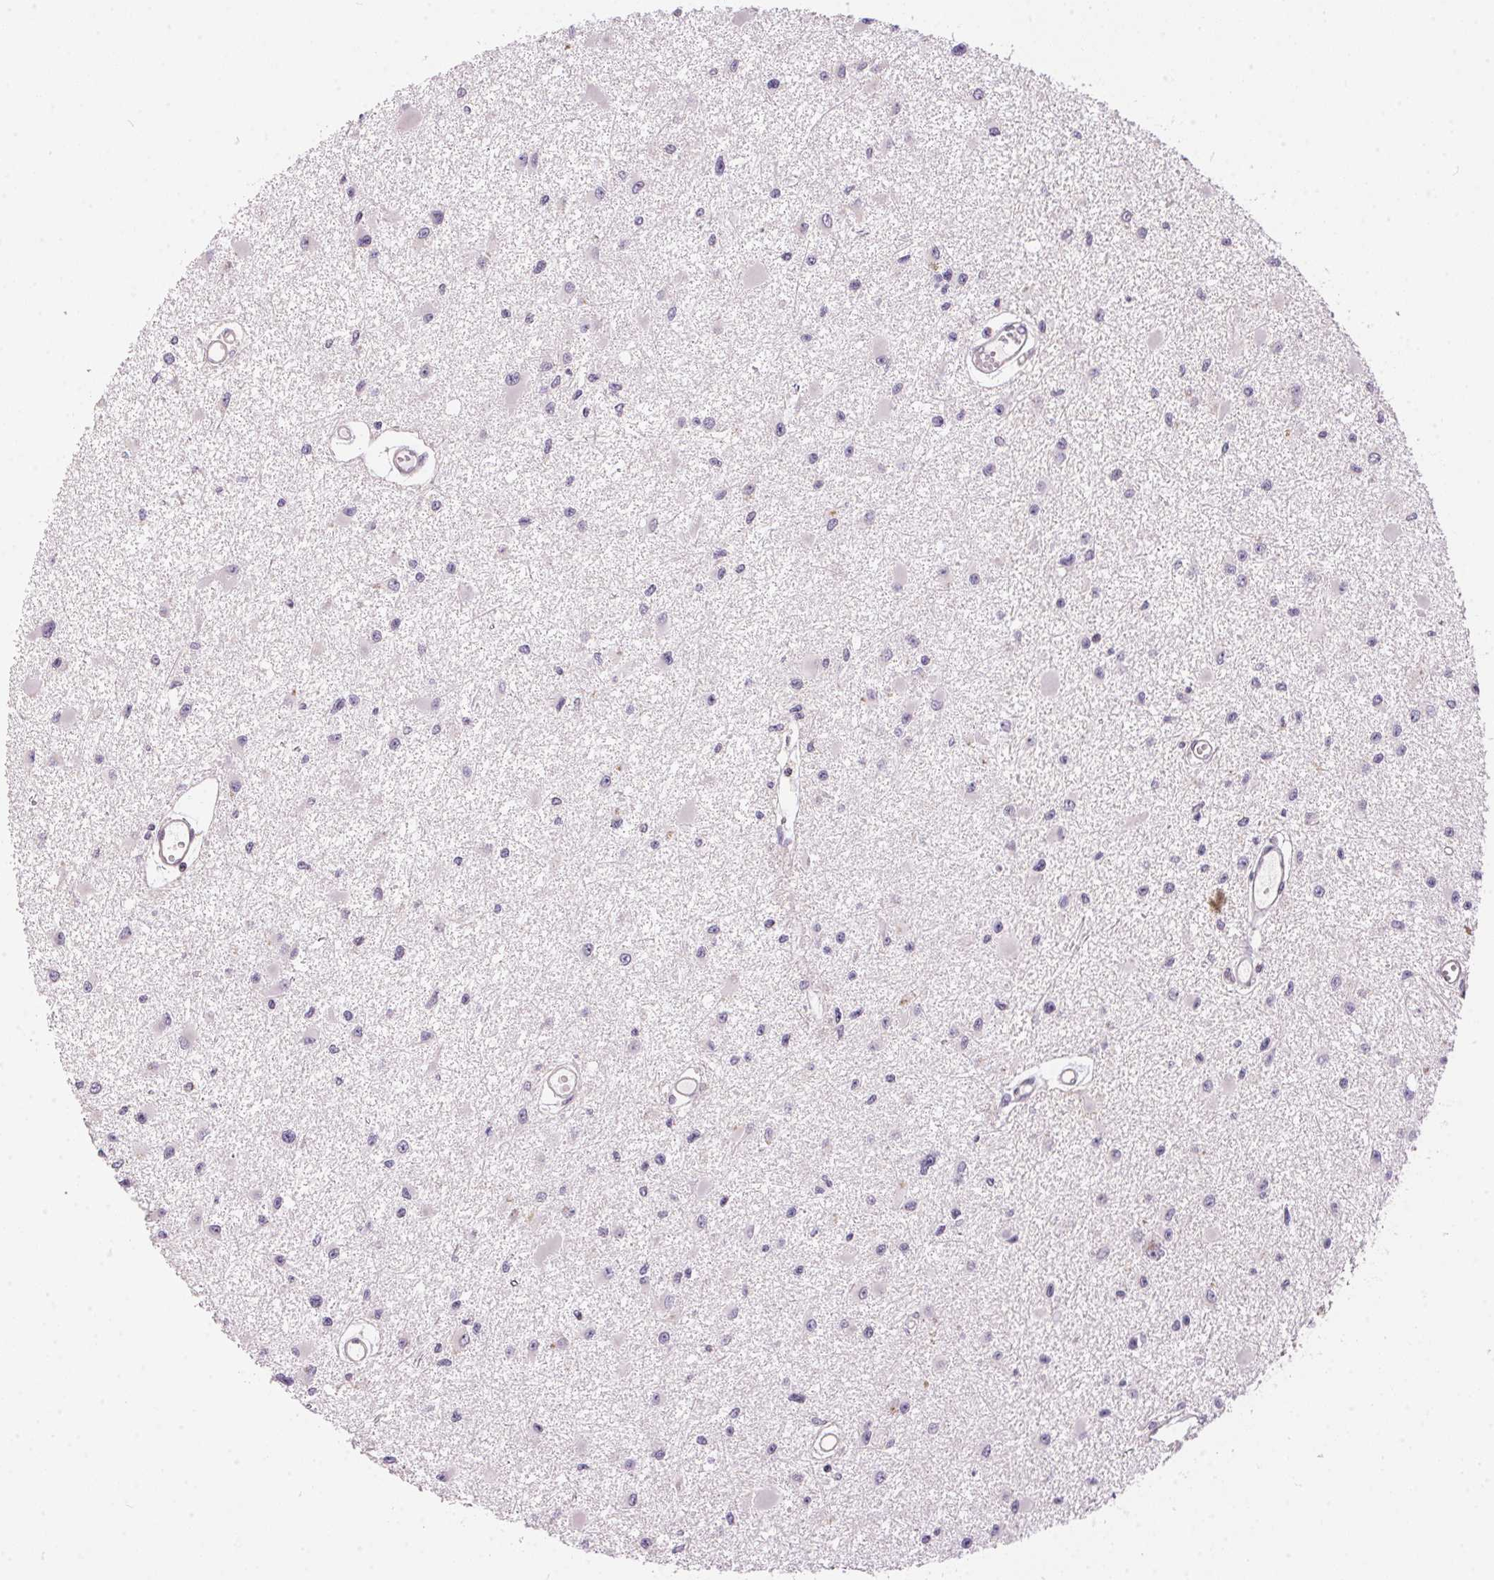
{"staining": {"intensity": "negative", "quantity": "none", "location": "none"}, "tissue": "glioma", "cell_type": "Tumor cells", "image_type": "cancer", "snomed": [{"axis": "morphology", "description": "Glioma, malignant, High grade"}, {"axis": "topography", "description": "Brain"}], "caption": "A micrograph of human glioma is negative for staining in tumor cells. The staining was performed using DAB to visualize the protein expression in brown, while the nuclei were stained in blue with hematoxylin (Magnification: 20x).", "gene": "UNC13B", "patient": {"sex": "male", "age": 54}}